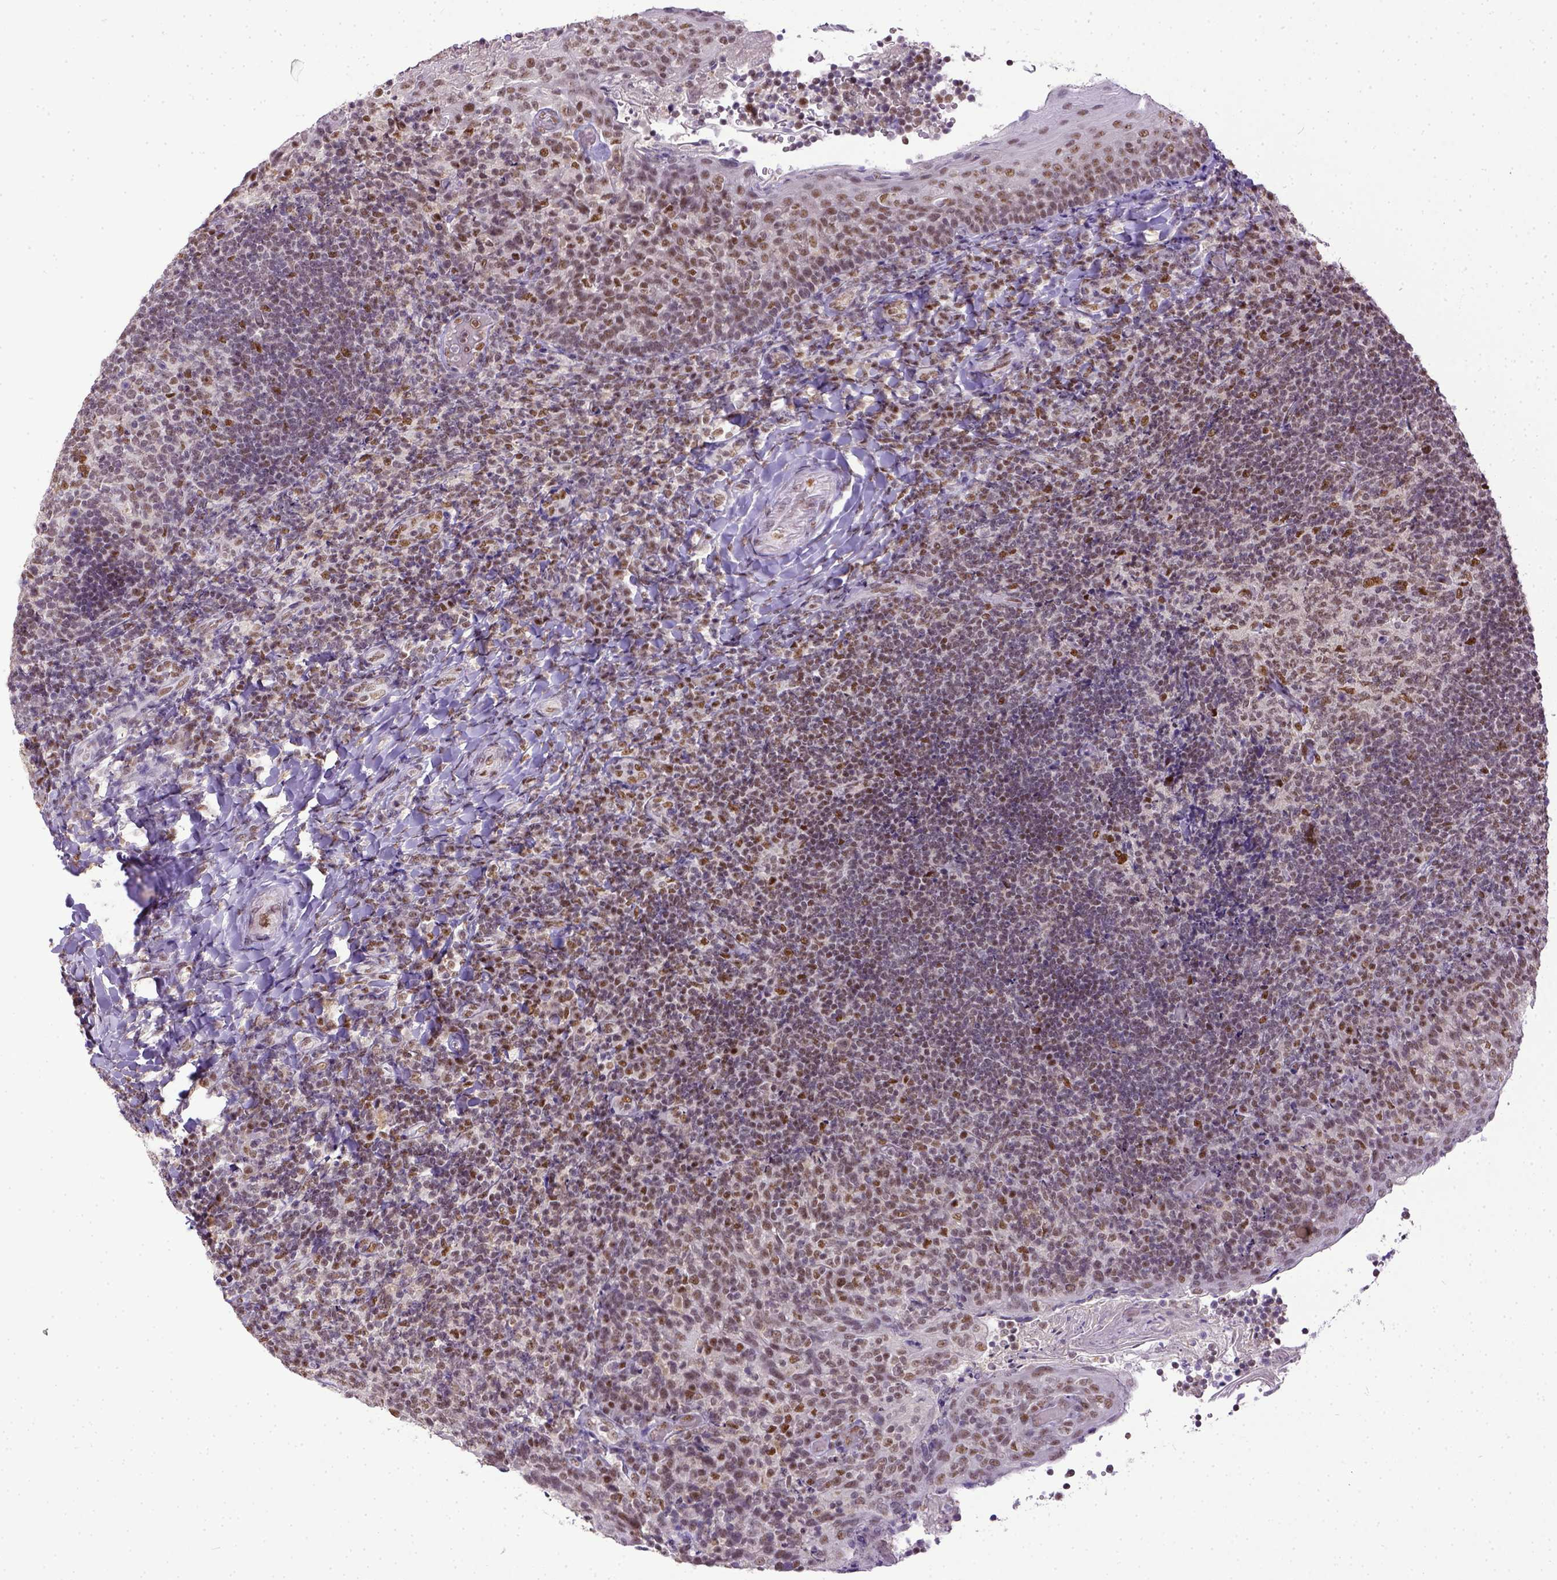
{"staining": {"intensity": "moderate", "quantity": "25%-75%", "location": "nuclear"}, "tissue": "tonsil", "cell_type": "Germinal center cells", "image_type": "normal", "snomed": [{"axis": "morphology", "description": "Normal tissue, NOS"}, {"axis": "topography", "description": "Tonsil"}], "caption": "DAB immunohistochemical staining of unremarkable human tonsil exhibits moderate nuclear protein expression in approximately 25%-75% of germinal center cells.", "gene": "ERCC1", "patient": {"sex": "female", "age": 10}}